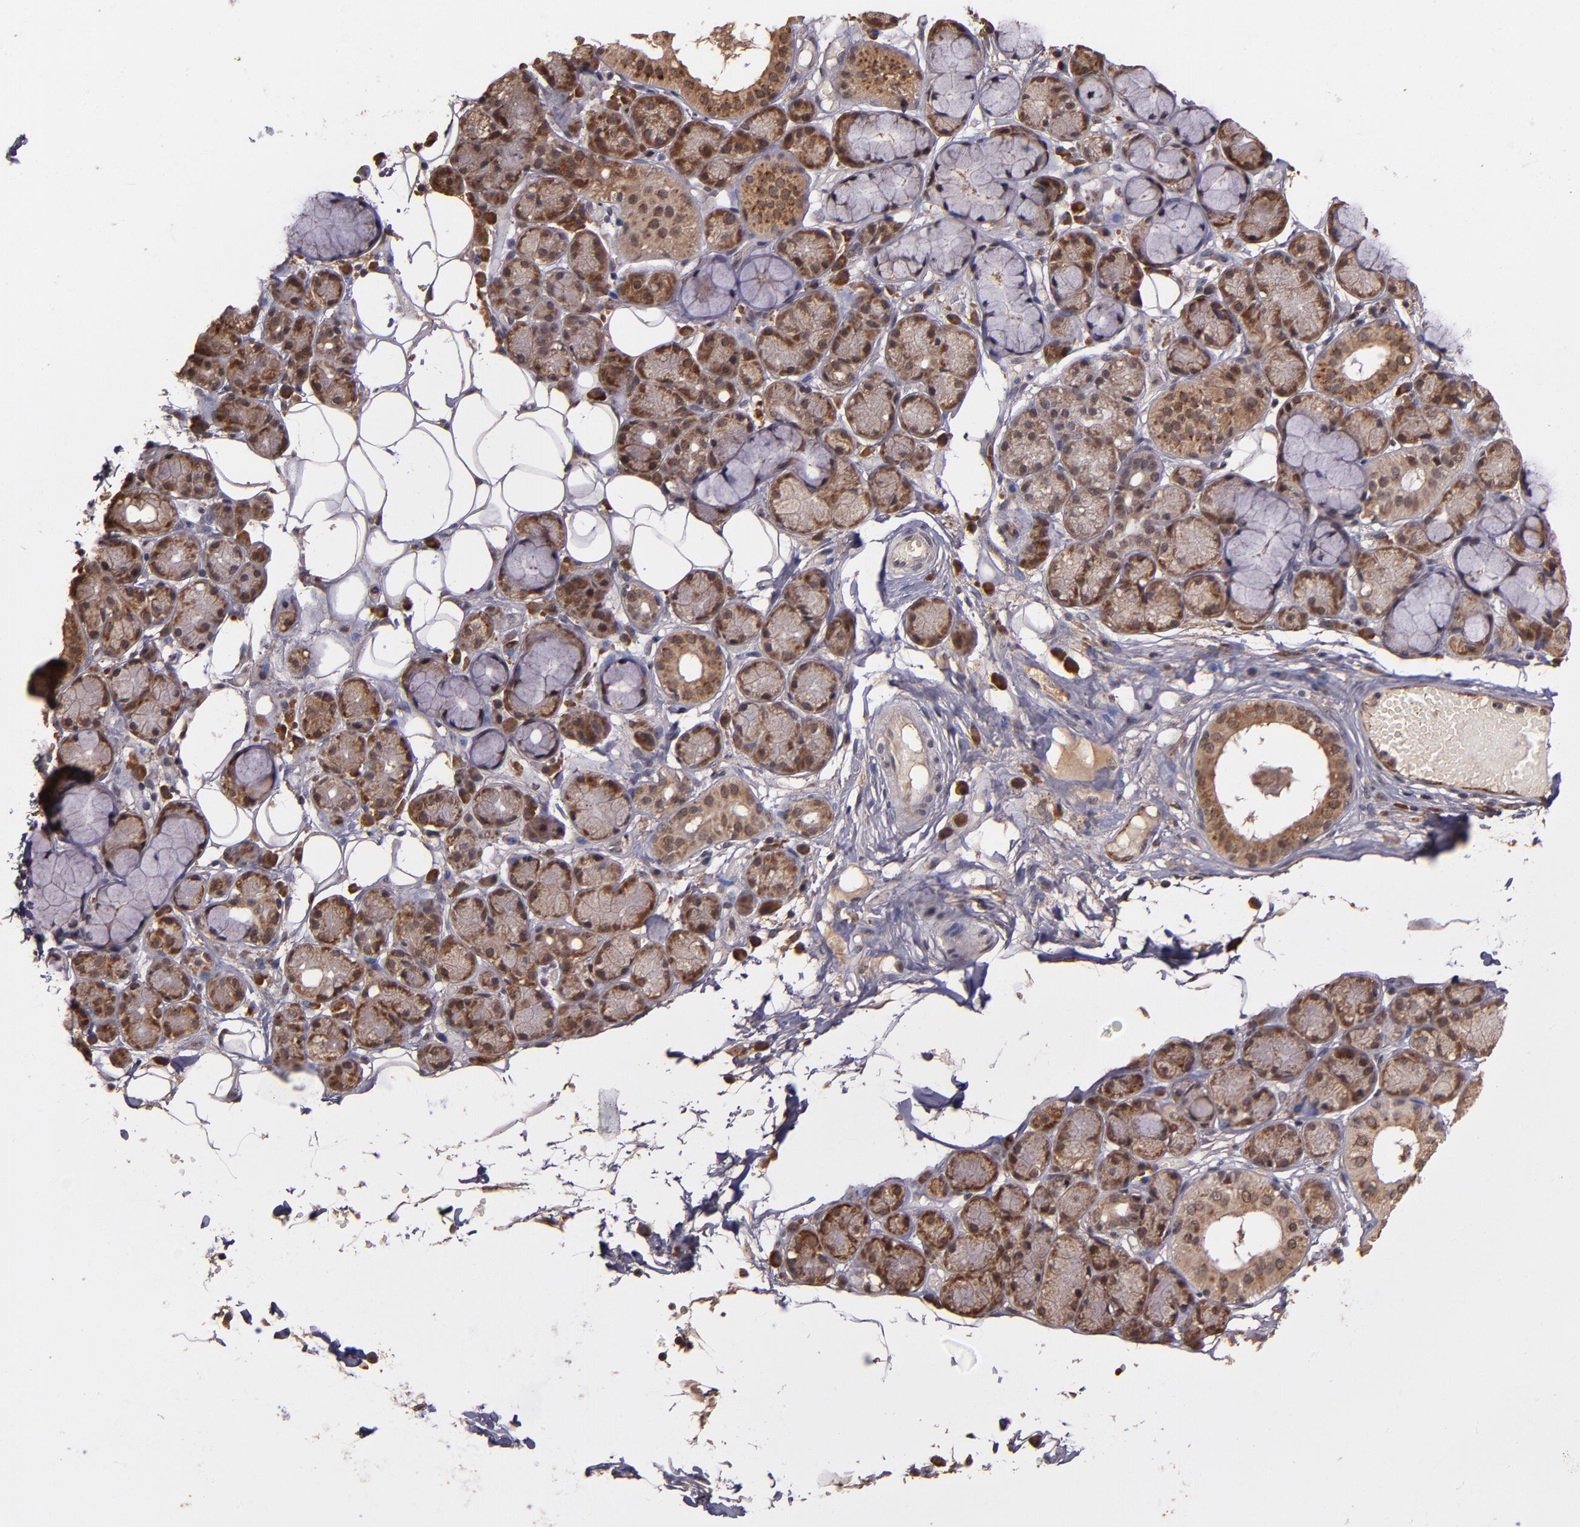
{"staining": {"intensity": "moderate", "quantity": ">75%", "location": "cytoplasmic/membranous"}, "tissue": "salivary gland", "cell_type": "Glandular cells", "image_type": "normal", "snomed": [{"axis": "morphology", "description": "Normal tissue, NOS"}, {"axis": "topography", "description": "Skeletal muscle"}, {"axis": "topography", "description": "Oral tissue"}, {"axis": "topography", "description": "Salivary gland"}, {"axis": "topography", "description": "Peripheral nerve tissue"}], "caption": "Glandular cells show medium levels of moderate cytoplasmic/membranous staining in approximately >75% of cells in benign salivary gland. (DAB IHC, brown staining for protein, blue staining for nuclei).", "gene": "RIOK3", "patient": {"sex": "male", "age": 54}}